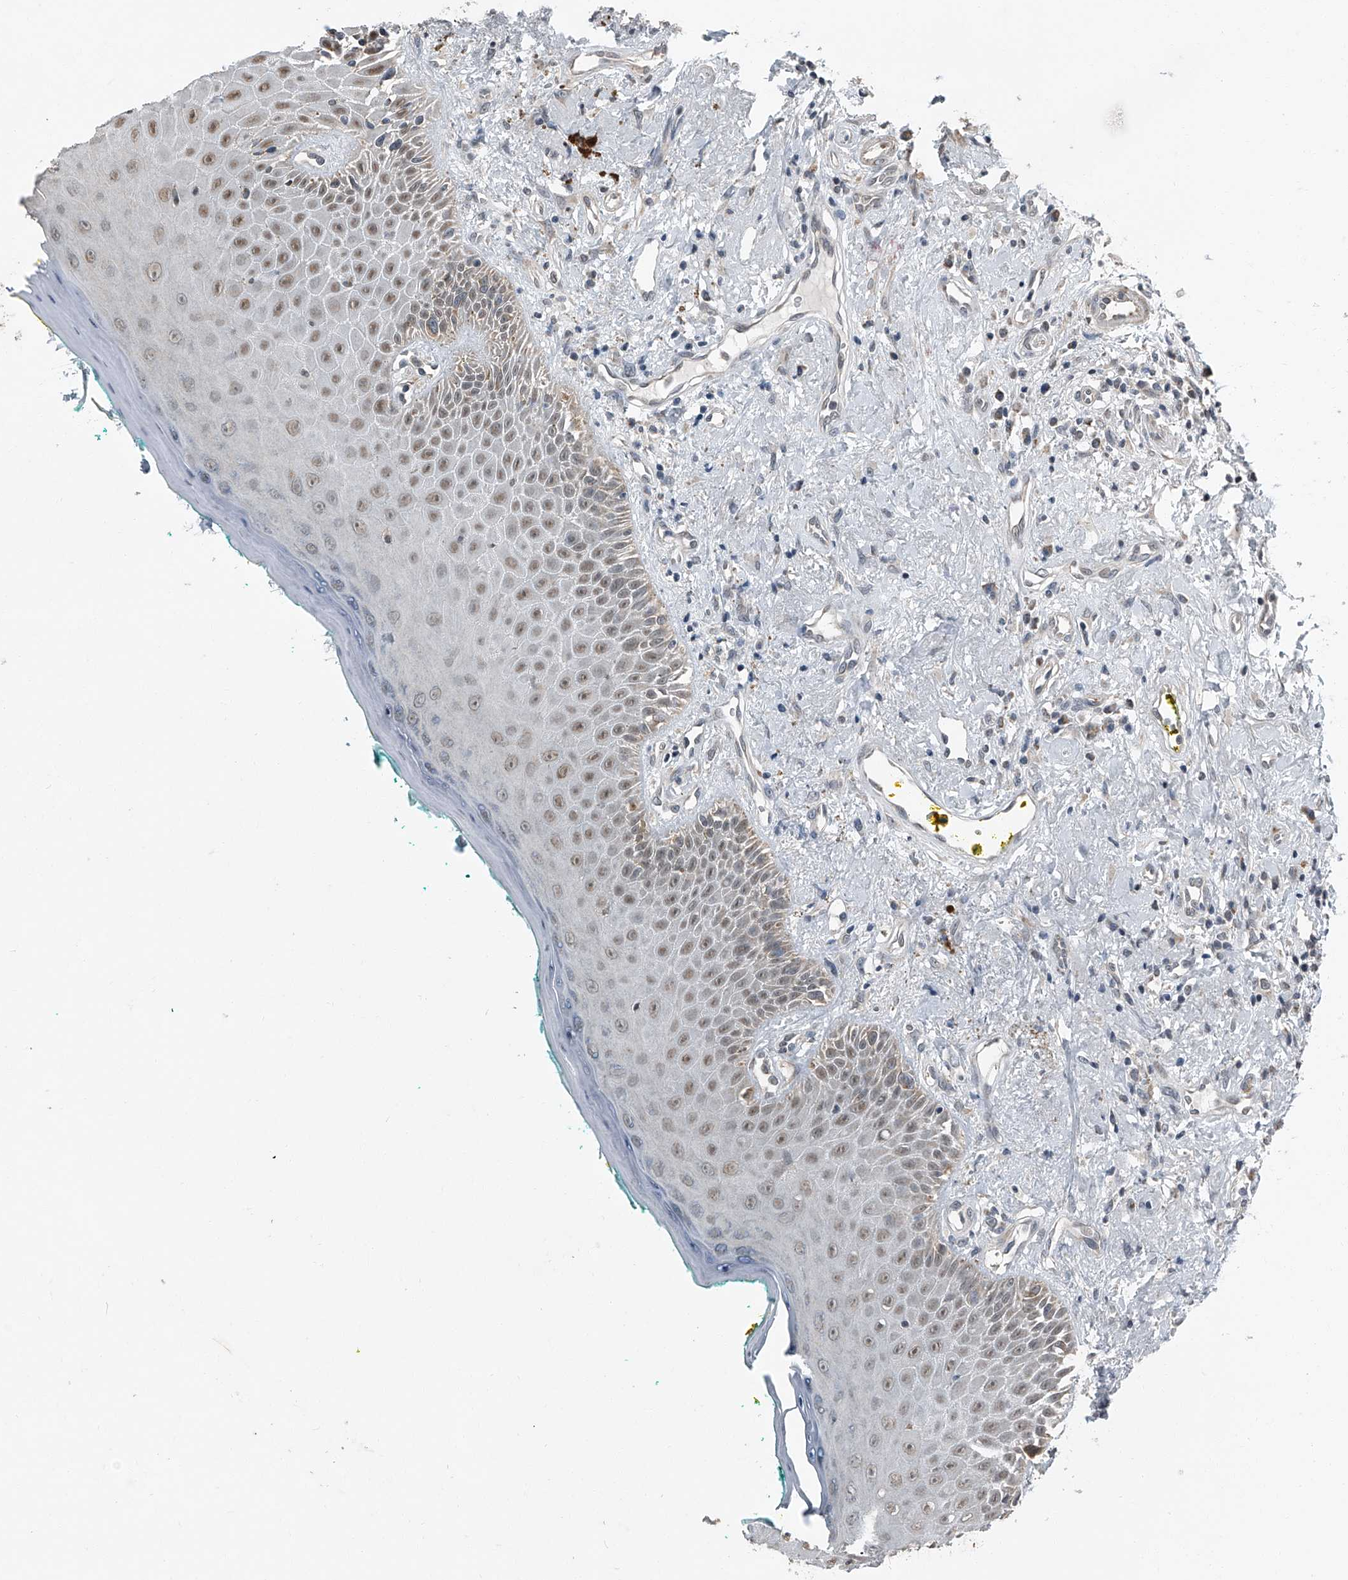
{"staining": {"intensity": "moderate", "quantity": "<25%", "location": "cytoplasmic/membranous"}, "tissue": "oral mucosa", "cell_type": "Squamous epithelial cells", "image_type": "normal", "snomed": [{"axis": "morphology", "description": "Normal tissue, NOS"}, {"axis": "topography", "description": "Oral tissue"}], "caption": "Immunohistochemistry (IHC) histopathology image of normal oral mucosa: oral mucosa stained using IHC reveals low levels of moderate protein expression localized specifically in the cytoplasmic/membranous of squamous epithelial cells, appearing as a cytoplasmic/membranous brown color.", "gene": "CHRNA7", "patient": {"sex": "female", "age": 70}}